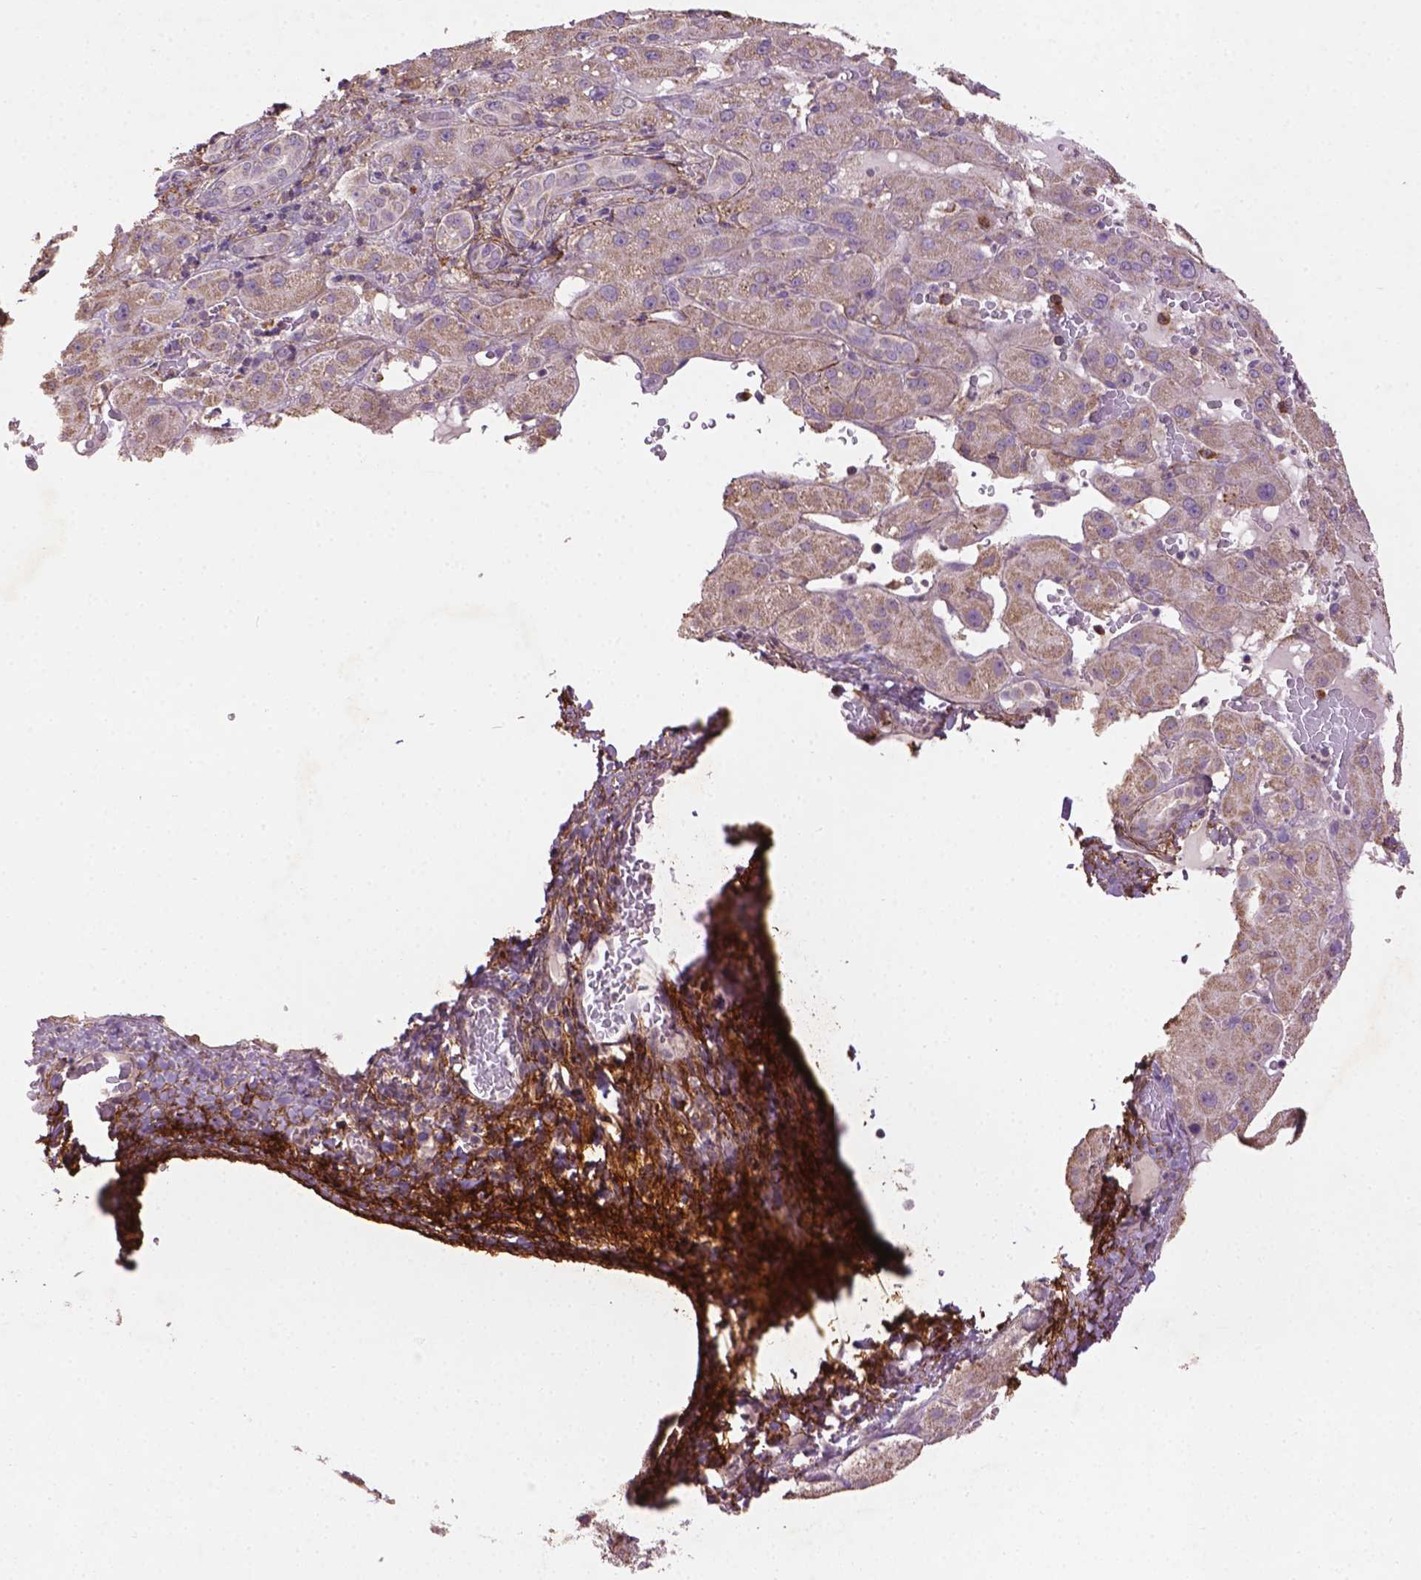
{"staining": {"intensity": "weak", "quantity": ">75%", "location": "cytoplasmic/membranous"}, "tissue": "liver cancer", "cell_type": "Tumor cells", "image_type": "cancer", "snomed": [{"axis": "morphology", "description": "Carcinoma, Hepatocellular, NOS"}, {"axis": "topography", "description": "Liver"}], "caption": "There is low levels of weak cytoplasmic/membranous staining in tumor cells of liver cancer (hepatocellular carcinoma), as demonstrated by immunohistochemical staining (brown color).", "gene": "LRRC3C", "patient": {"sex": "female", "age": 73}}